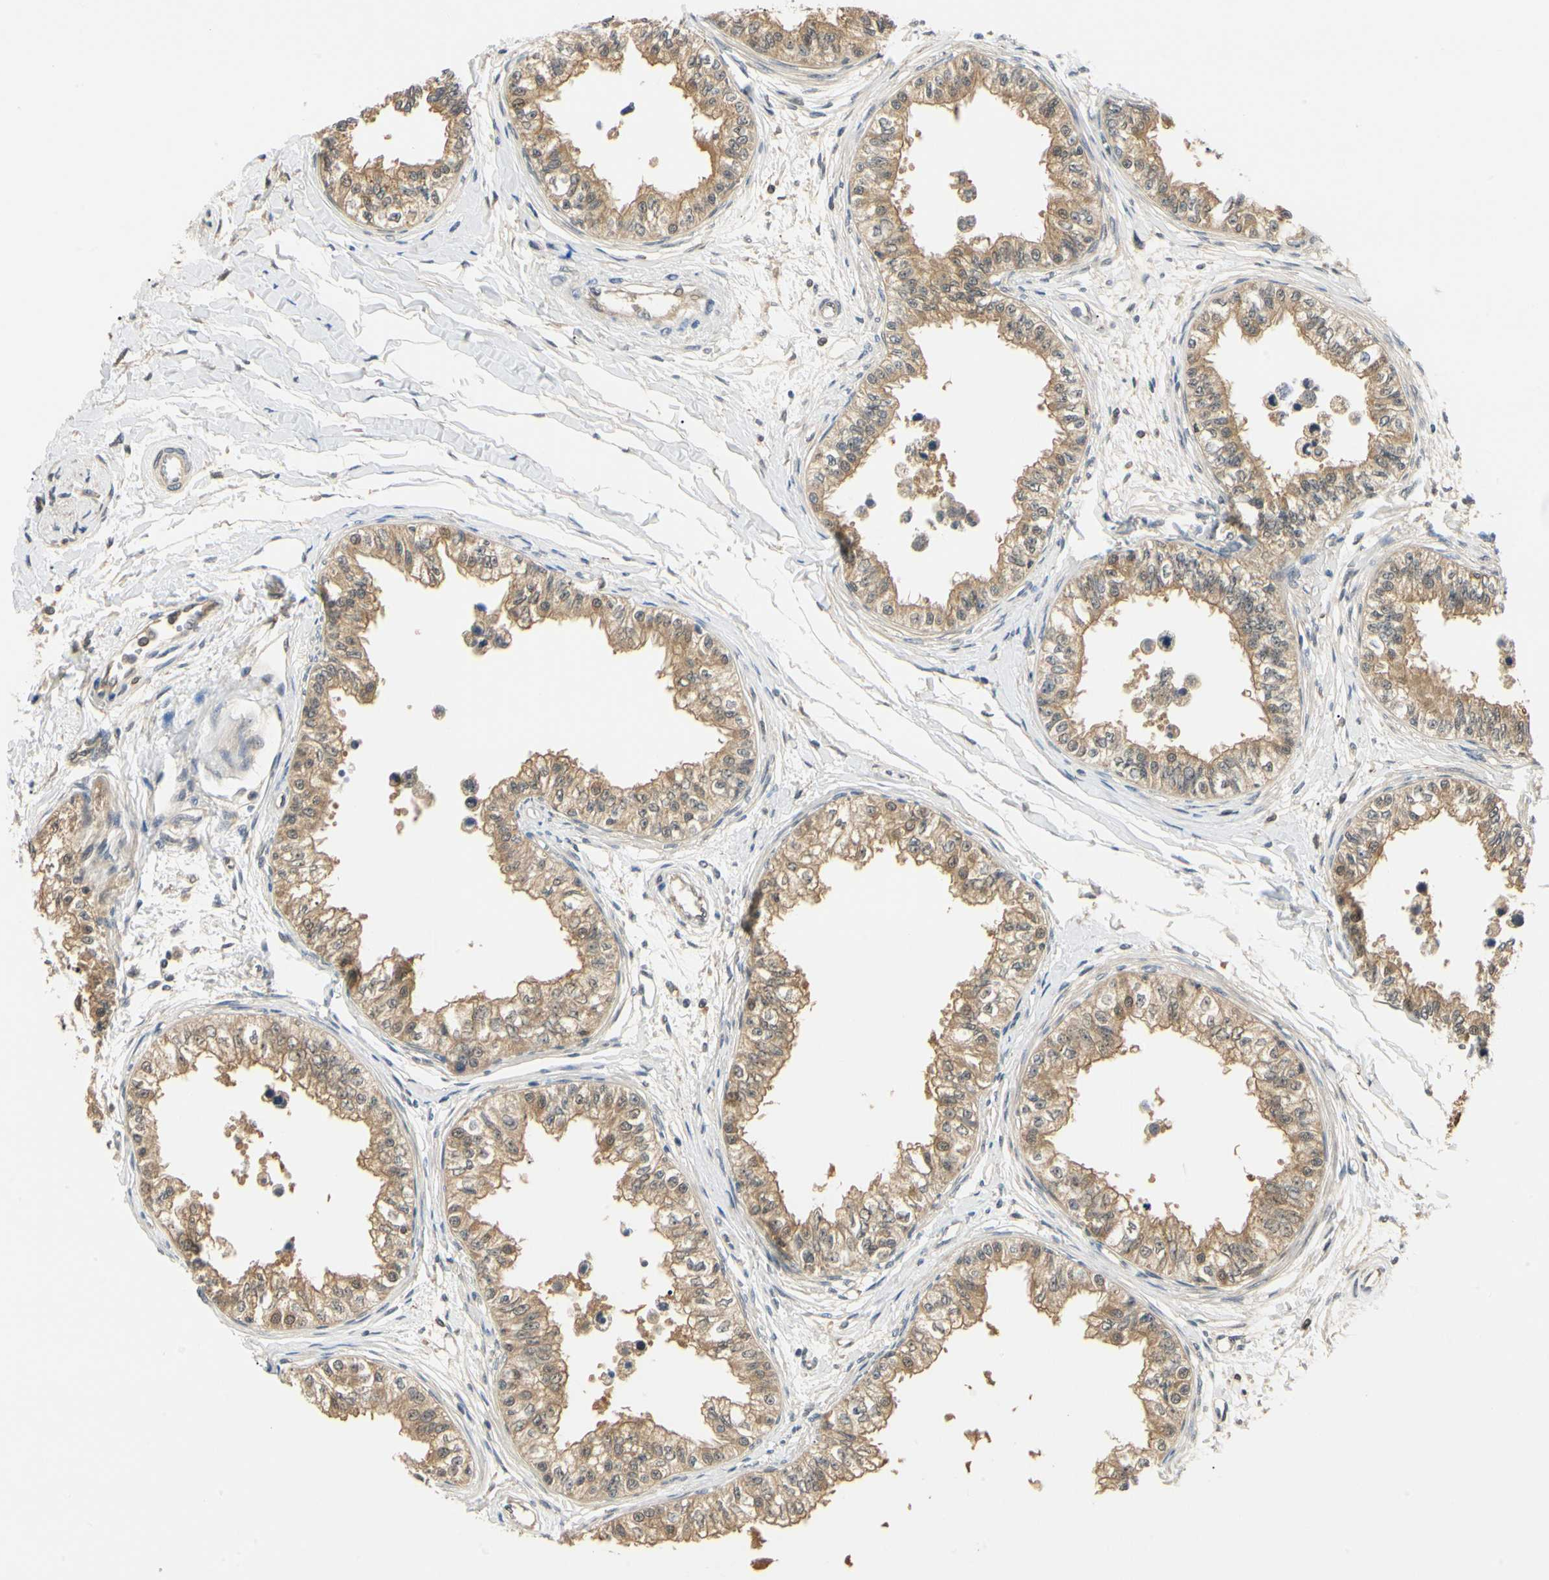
{"staining": {"intensity": "moderate", "quantity": ">75%", "location": "cytoplasmic/membranous,nuclear"}, "tissue": "epididymis", "cell_type": "Glandular cells", "image_type": "normal", "snomed": [{"axis": "morphology", "description": "Normal tissue, NOS"}, {"axis": "morphology", "description": "Adenocarcinoma, metastatic, NOS"}, {"axis": "topography", "description": "Testis"}, {"axis": "topography", "description": "Epididymis"}], "caption": "IHC staining of normal epididymis, which exhibits medium levels of moderate cytoplasmic/membranous,nuclear positivity in about >75% of glandular cells indicating moderate cytoplasmic/membranous,nuclear protein staining. The staining was performed using DAB (3,3'-diaminobenzidine) (brown) for protein detection and nuclei were counterstained in hematoxylin (blue).", "gene": "UBE2Z", "patient": {"sex": "male", "age": 26}}